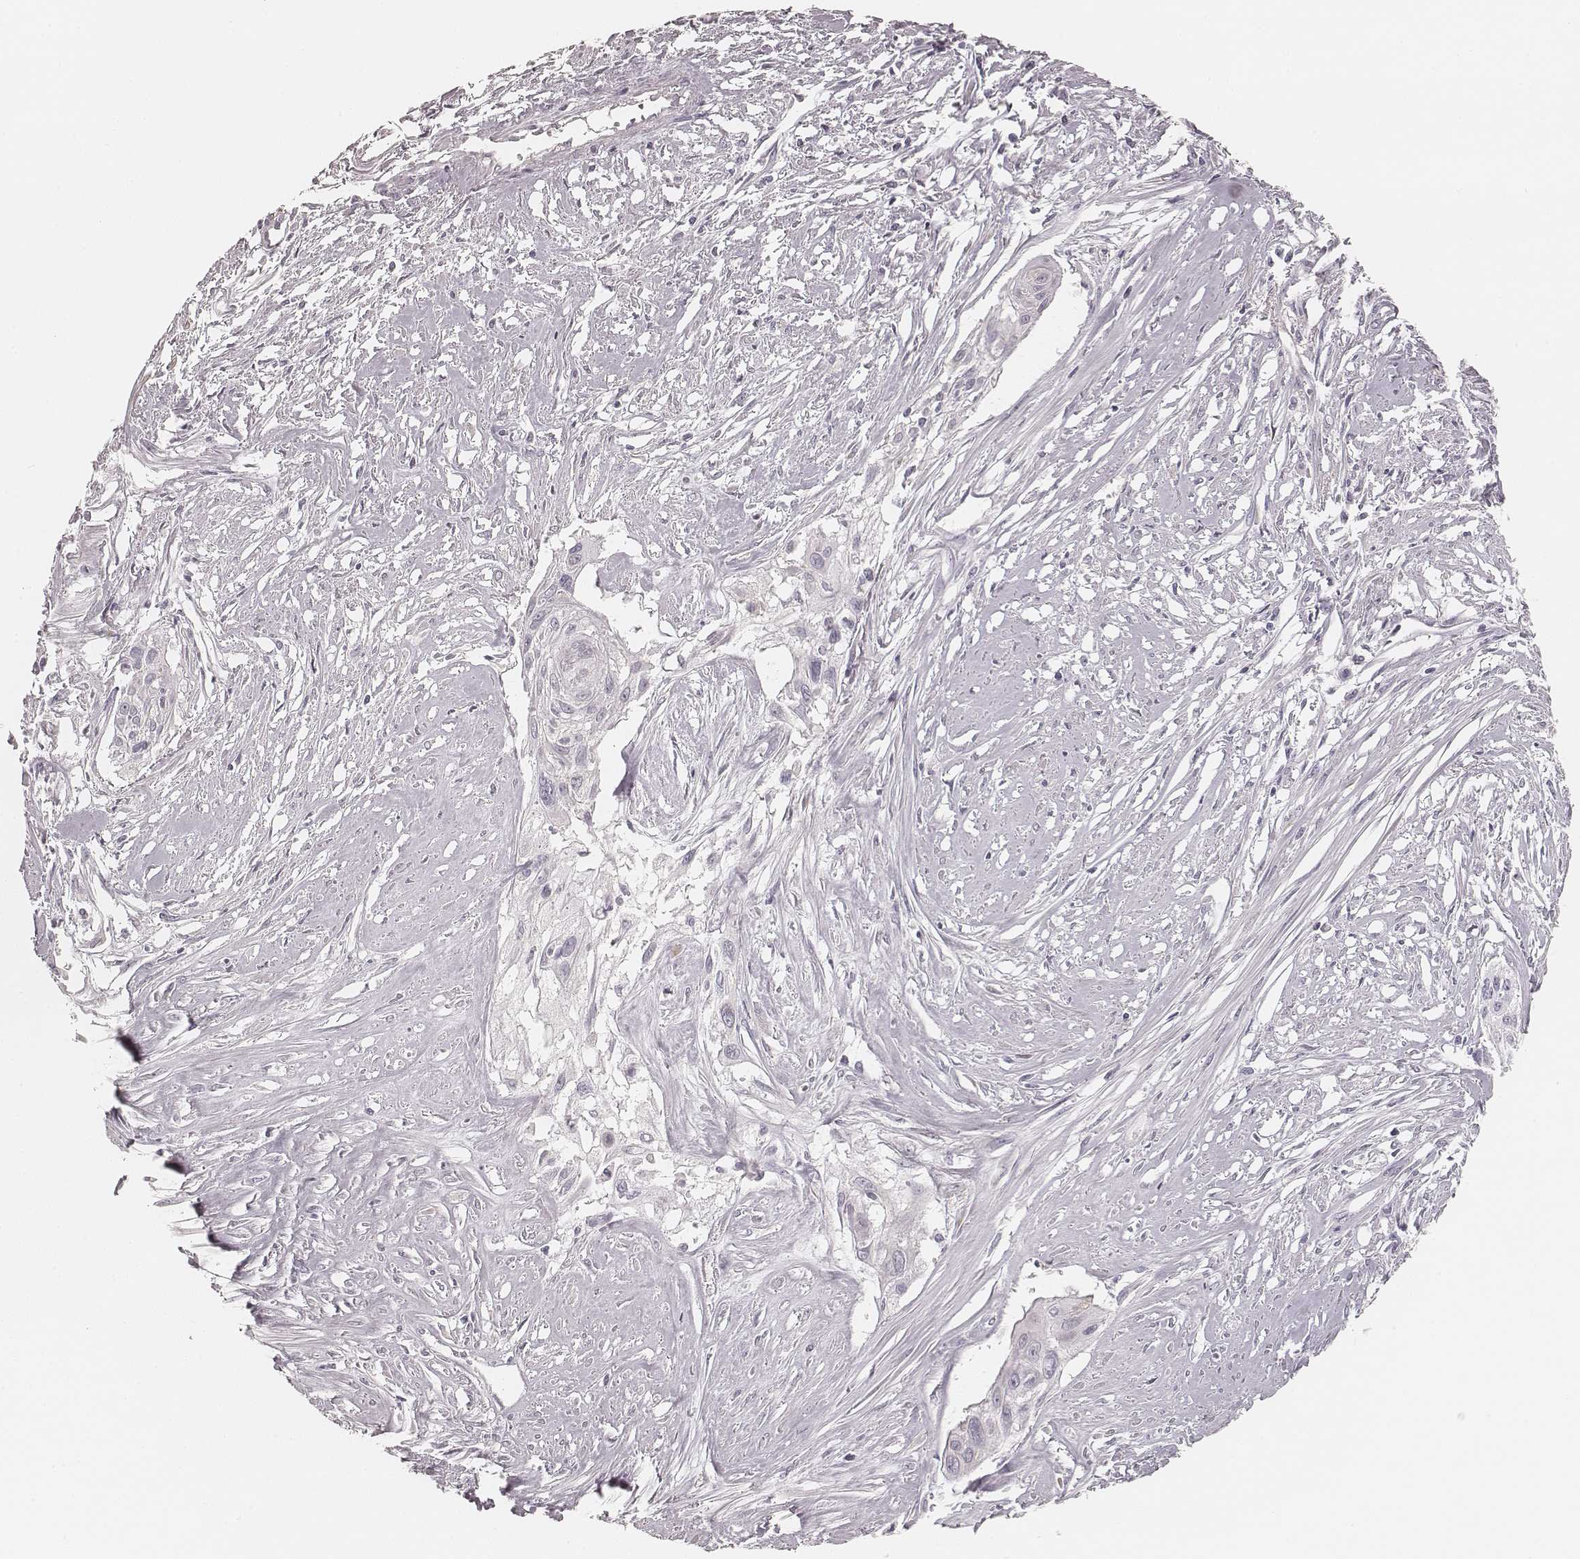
{"staining": {"intensity": "negative", "quantity": "none", "location": "none"}, "tissue": "cervical cancer", "cell_type": "Tumor cells", "image_type": "cancer", "snomed": [{"axis": "morphology", "description": "Squamous cell carcinoma, NOS"}, {"axis": "topography", "description": "Cervix"}], "caption": "IHC photomicrograph of human cervical cancer stained for a protein (brown), which demonstrates no staining in tumor cells. The staining was performed using DAB to visualize the protein expression in brown, while the nuclei were stained in blue with hematoxylin (Magnification: 20x).", "gene": "HNF4G", "patient": {"sex": "female", "age": 49}}